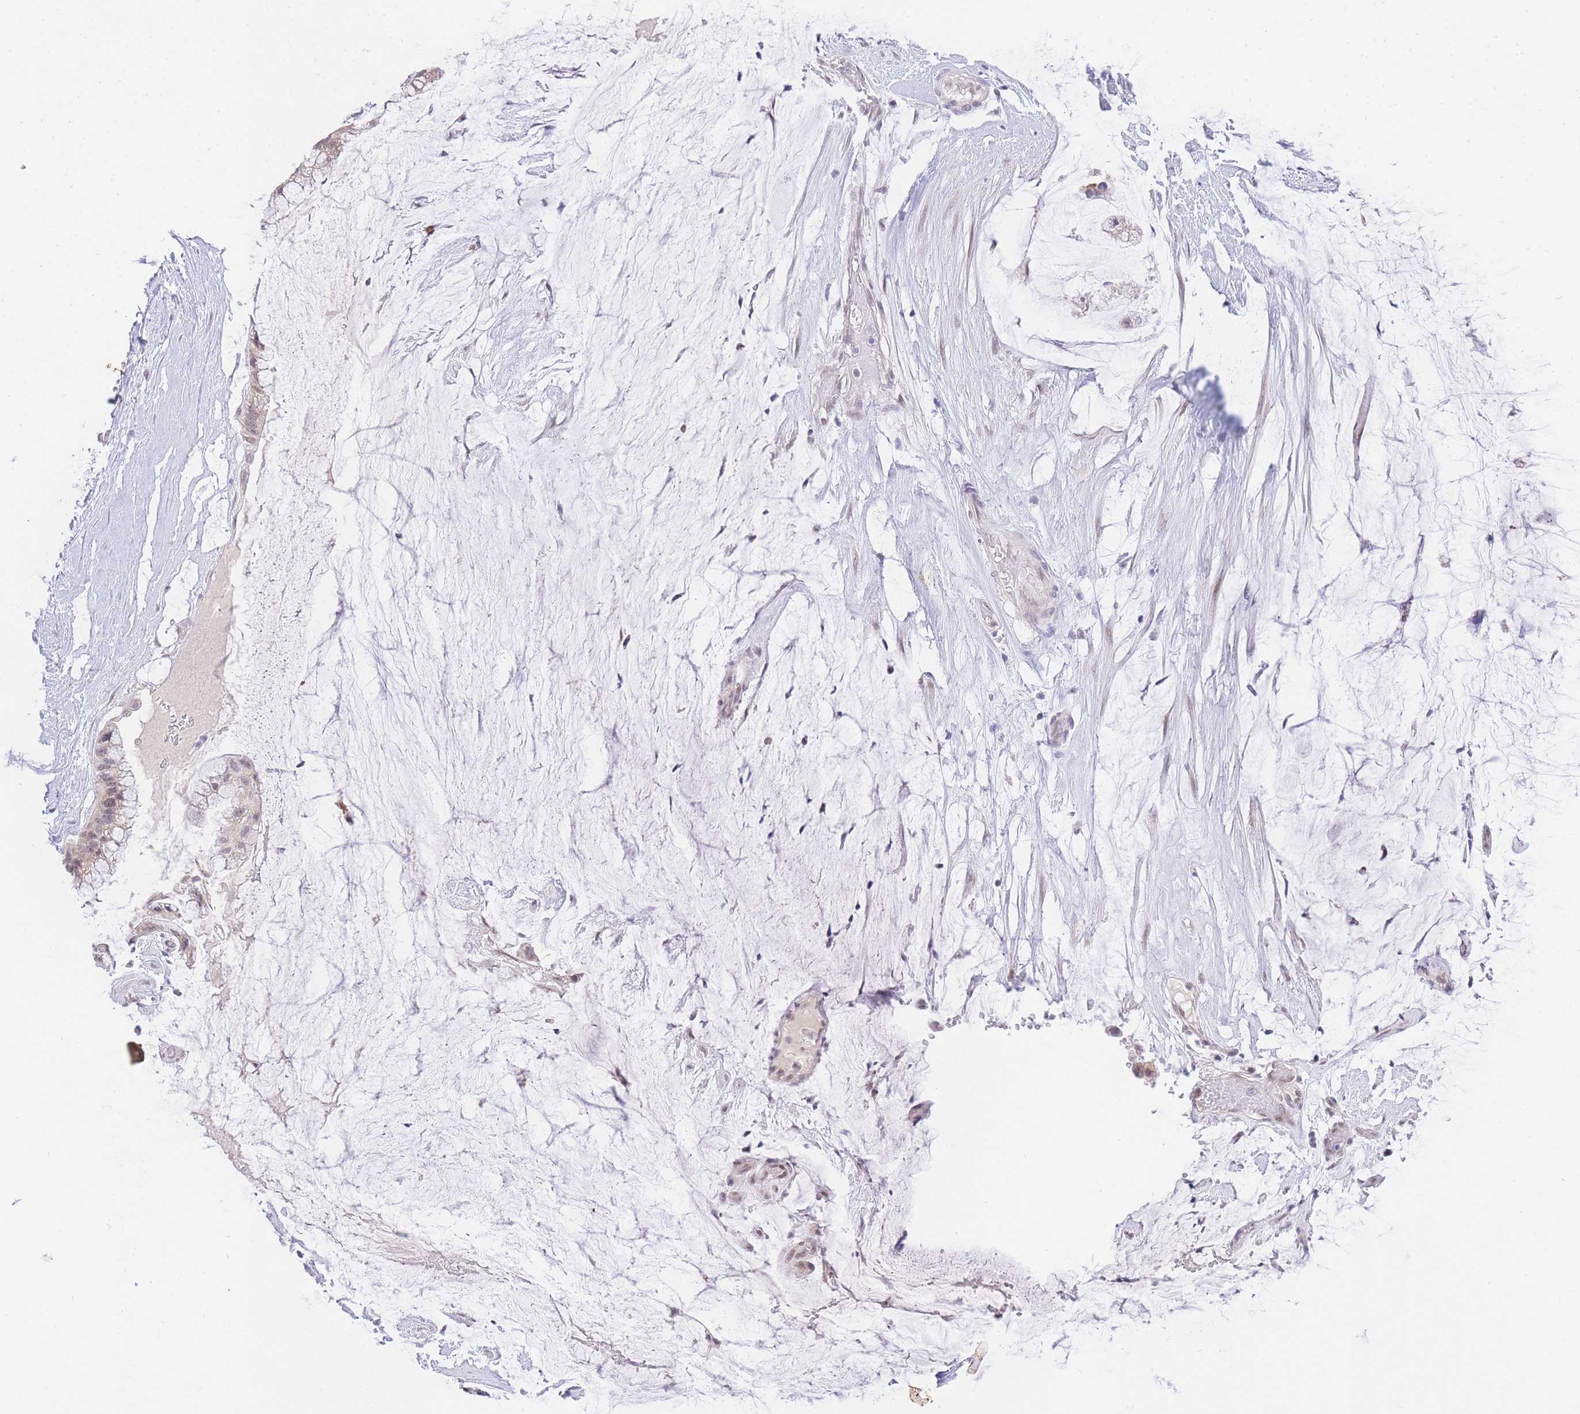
{"staining": {"intensity": "weak", "quantity": ">75%", "location": "cytoplasmic/membranous,nuclear"}, "tissue": "ovarian cancer", "cell_type": "Tumor cells", "image_type": "cancer", "snomed": [{"axis": "morphology", "description": "Cystadenocarcinoma, mucinous, NOS"}, {"axis": "topography", "description": "Ovary"}], "caption": "Ovarian cancer stained with immunohistochemistry (IHC) shows weak cytoplasmic/membranous and nuclear positivity in approximately >75% of tumor cells. (DAB IHC, brown staining for protein, blue staining for nuclei).", "gene": "UBXN7", "patient": {"sex": "female", "age": 39}}